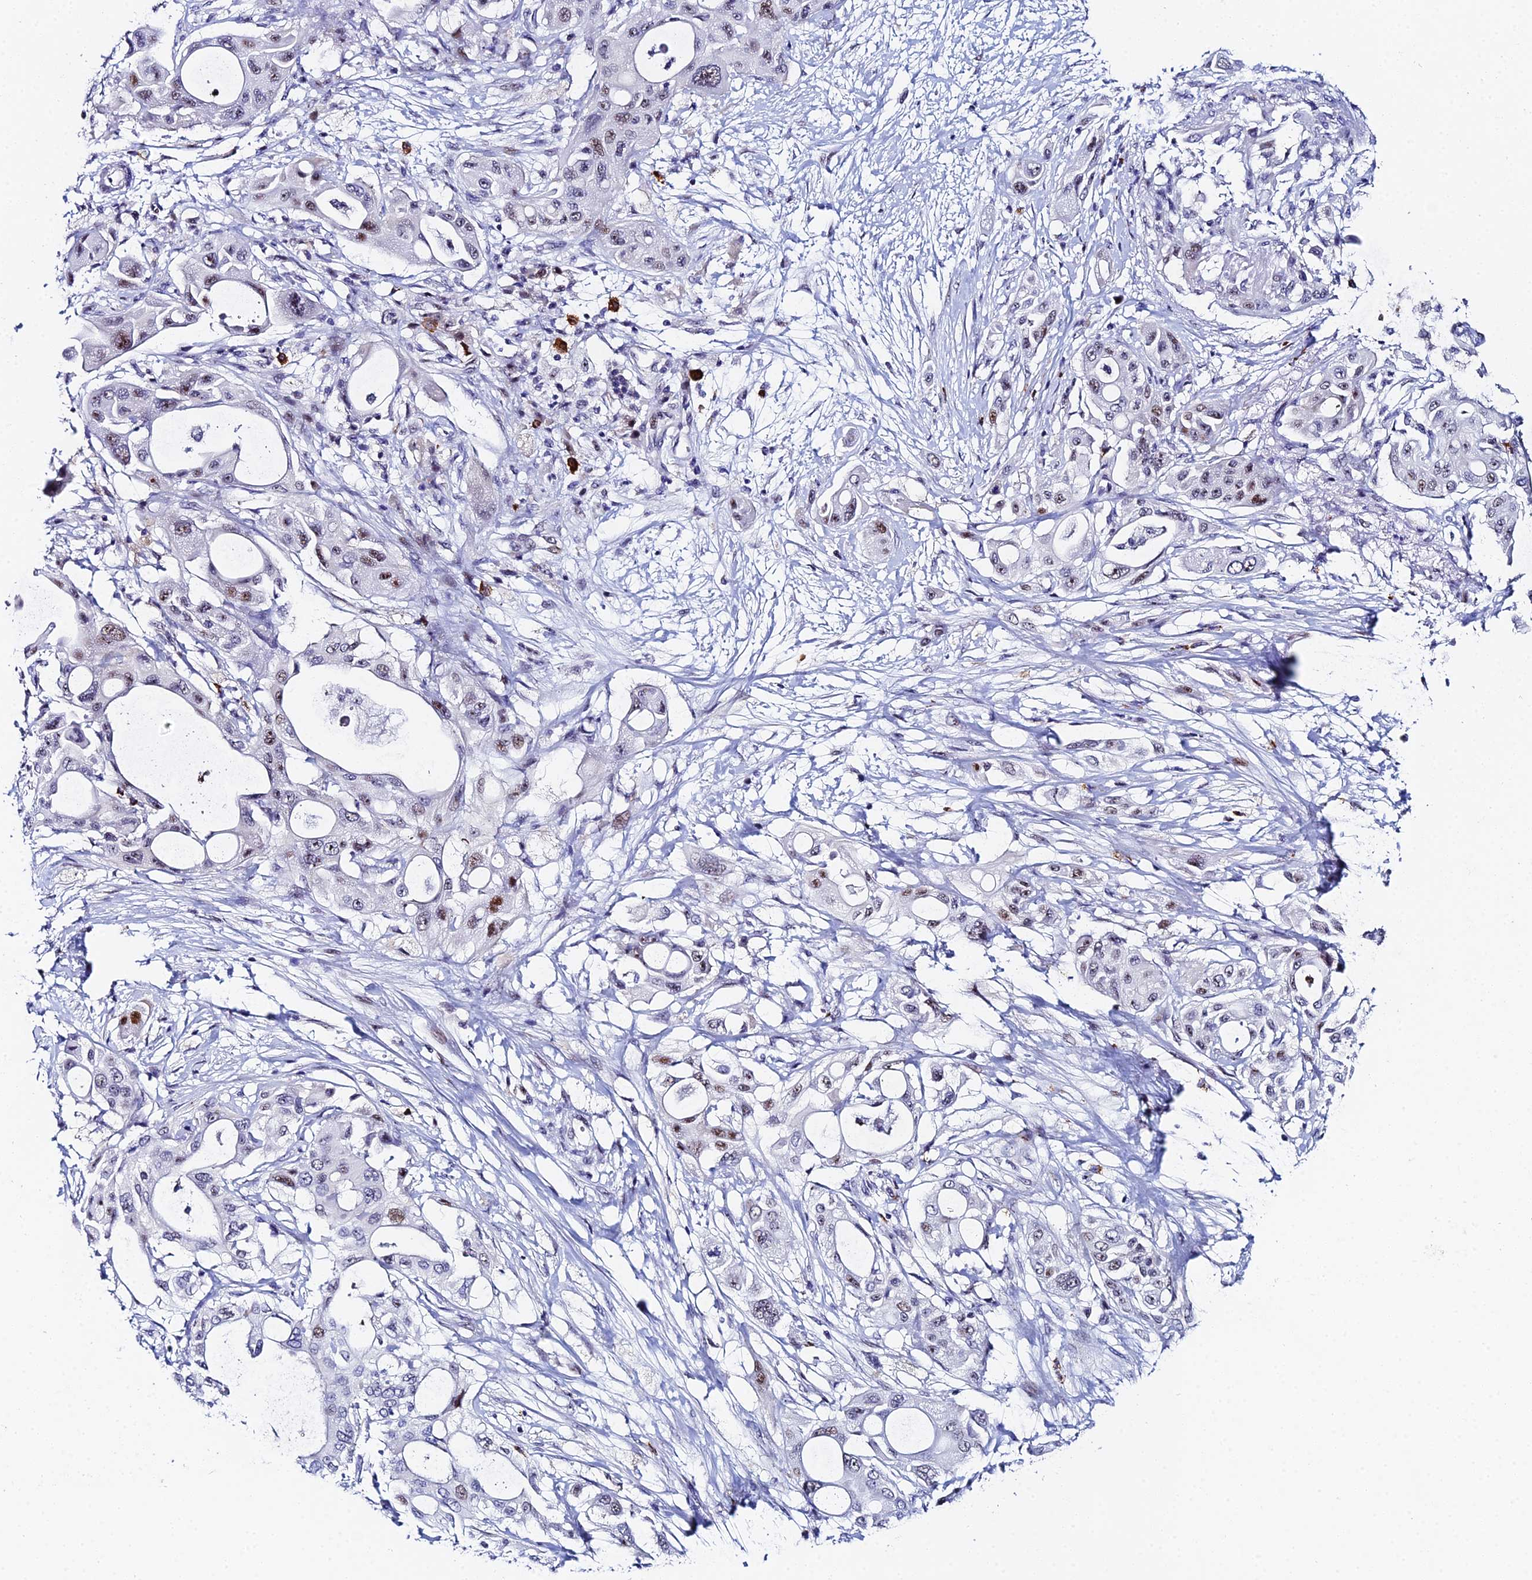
{"staining": {"intensity": "moderate", "quantity": "<25%", "location": "nuclear"}, "tissue": "pancreatic cancer", "cell_type": "Tumor cells", "image_type": "cancer", "snomed": [{"axis": "morphology", "description": "Adenocarcinoma, NOS"}, {"axis": "topography", "description": "Pancreas"}], "caption": "Immunohistochemistry histopathology image of pancreatic adenocarcinoma stained for a protein (brown), which shows low levels of moderate nuclear staining in approximately <25% of tumor cells.", "gene": "TIFA", "patient": {"sex": "male", "age": 68}}